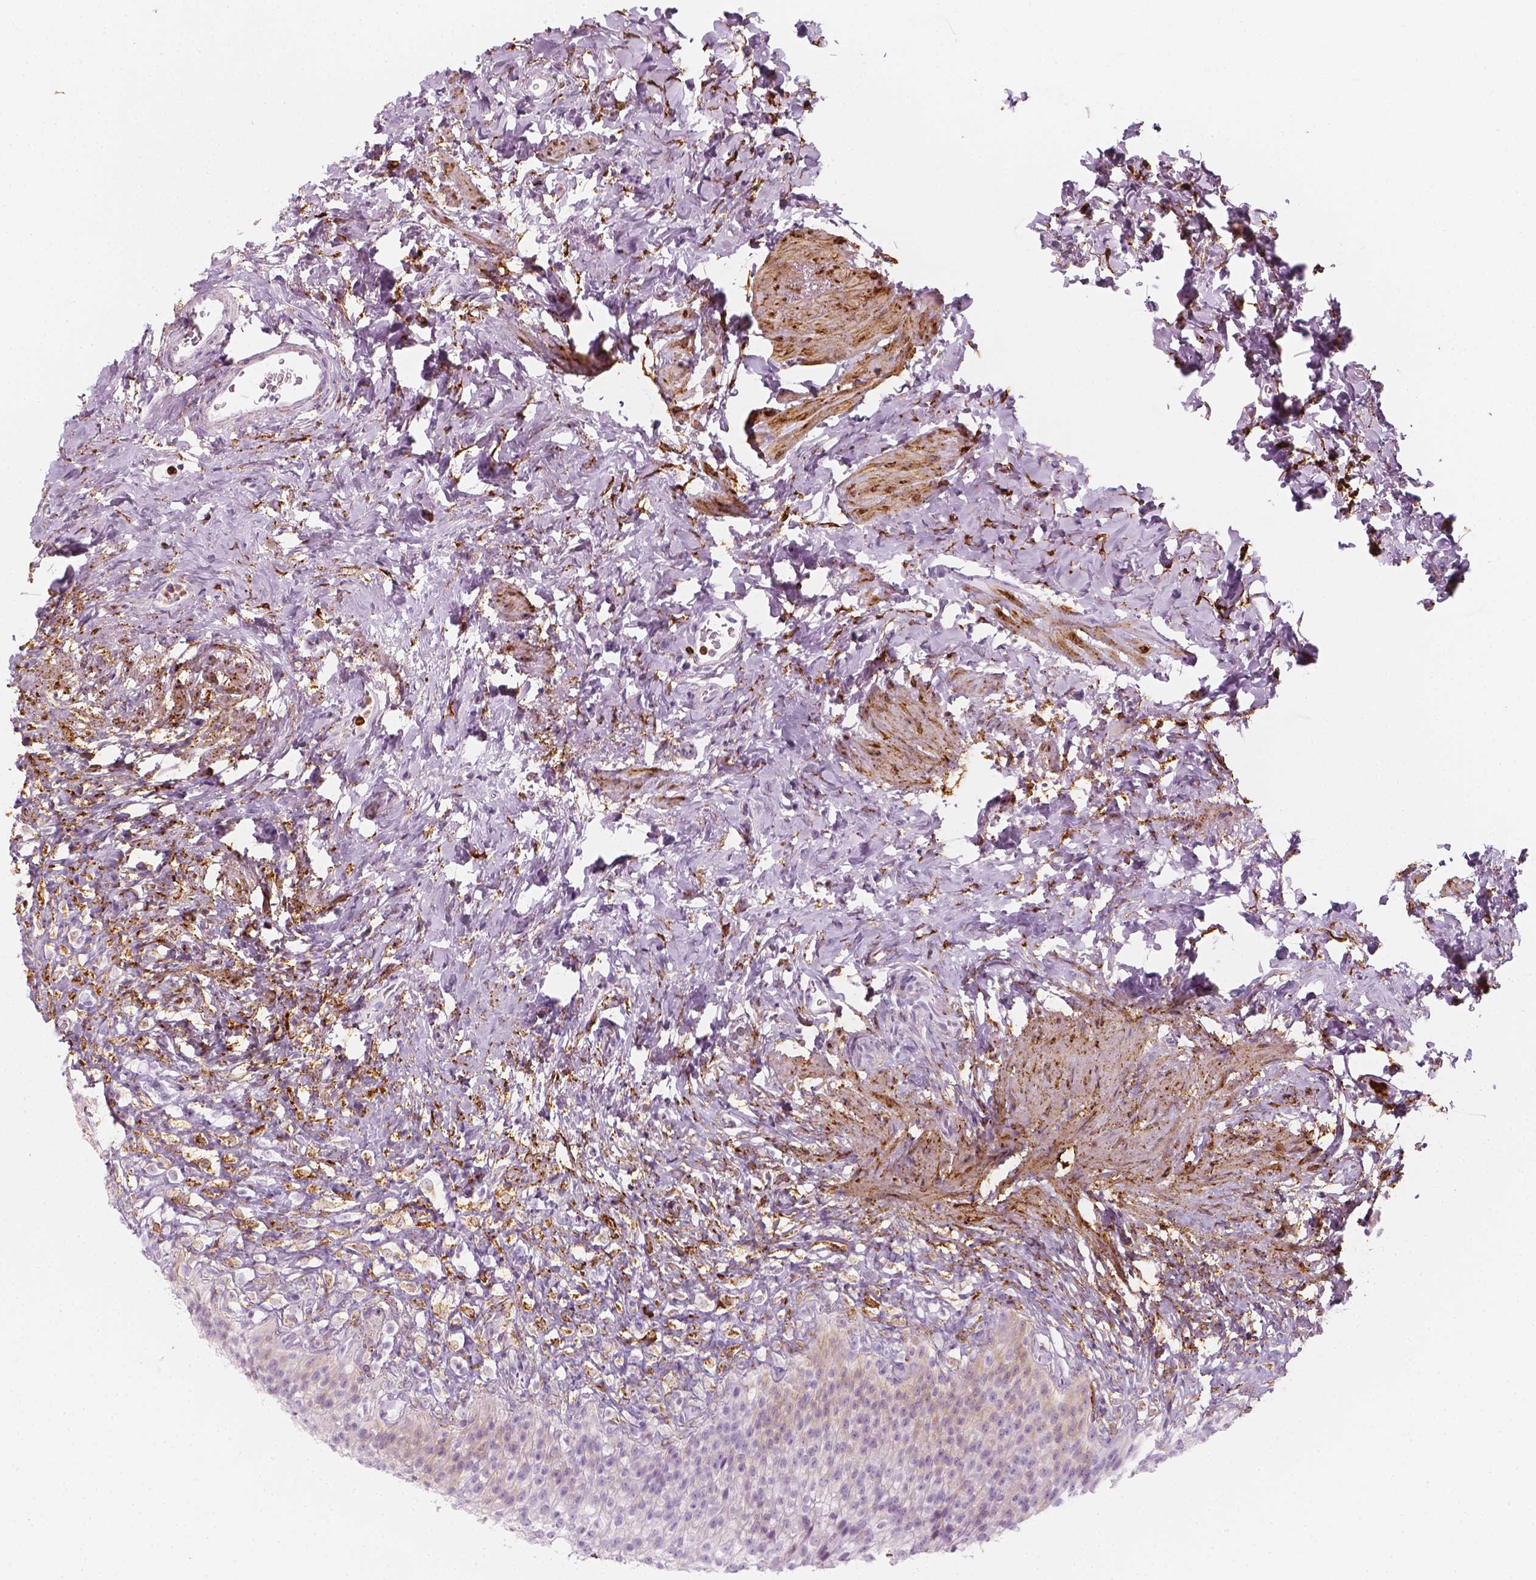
{"staining": {"intensity": "negative", "quantity": "none", "location": "none"}, "tissue": "urinary bladder", "cell_type": "Urothelial cells", "image_type": "normal", "snomed": [{"axis": "morphology", "description": "Normal tissue, NOS"}, {"axis": "topography", "description": "Urinary bladder"}, {"axis": "topography", "description": "Prostate"}], "caption": "Immunohistochemistry (IHC) photomicrograph of benign urinary bladder: urinary bladder stained with DAB (3,3'-diaminobenzidine) exhibits no significant protein staining in urothelial cells.", "gene": "CES1", "patient": {"sex": "male", "age": 76}}